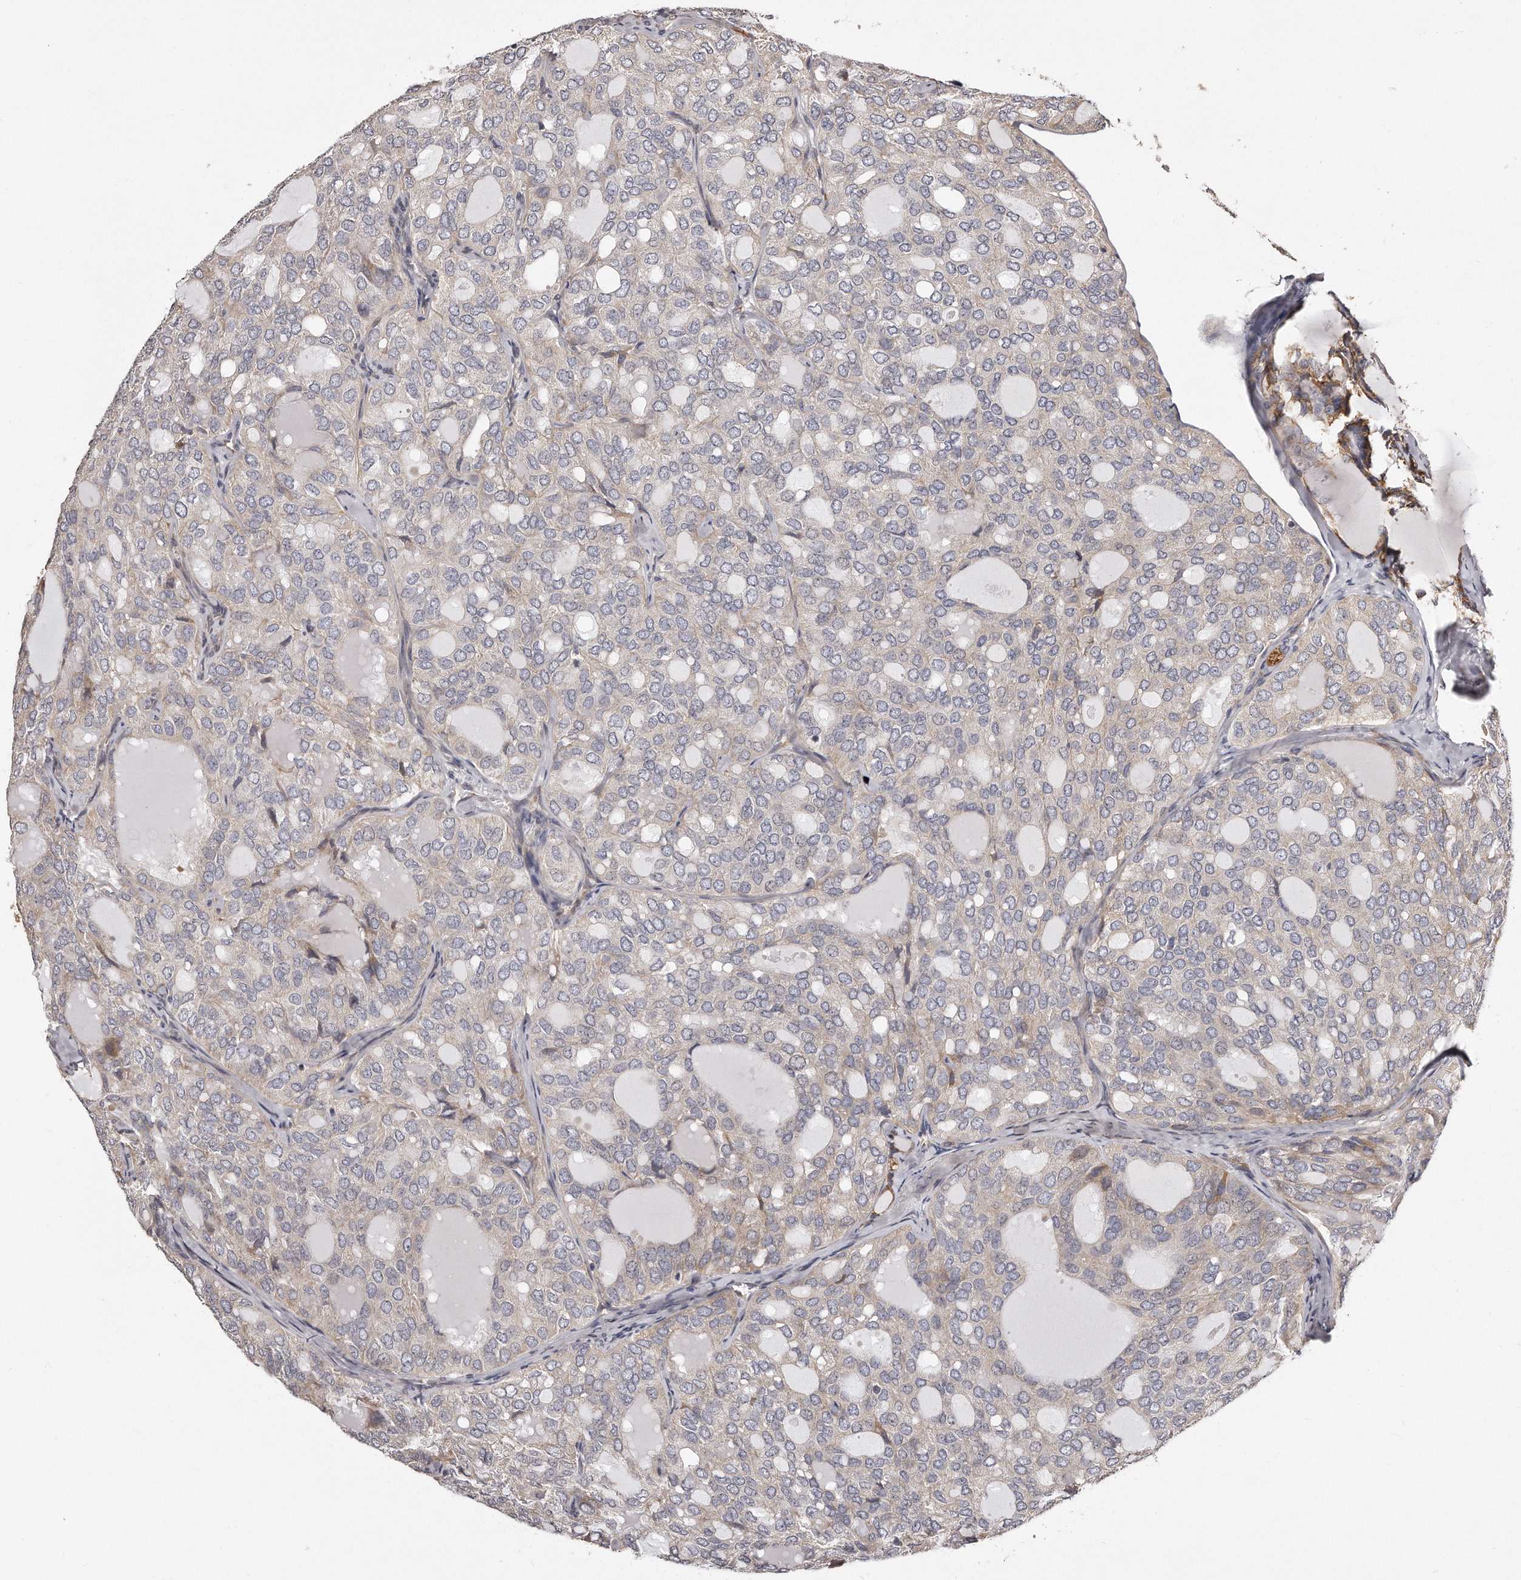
{"staining": {"intensity": "weak", "quantity": "<25%", "location": "cytoplasmic/membranous"}, "tissue": "thyroid cancer", "cell_type": "Tumor cells", "image_type": "cancer", "snomed": [{"axis": "morphology", "description": "Follicular adenoma carcinoma, NOS"}, {"axis": "topography", "description": "Thyroid gland"}], "caption": "An image of human follicular adenoma carcinoma (thyroid) is negative for staining in tumor cells. (DAB (3,3'-diaminobenzidine) immunohistochemistry with hematoxylin counter stain).", "gene": "TRAPPC14", "patient": {"sex": "male", "age": 75}}